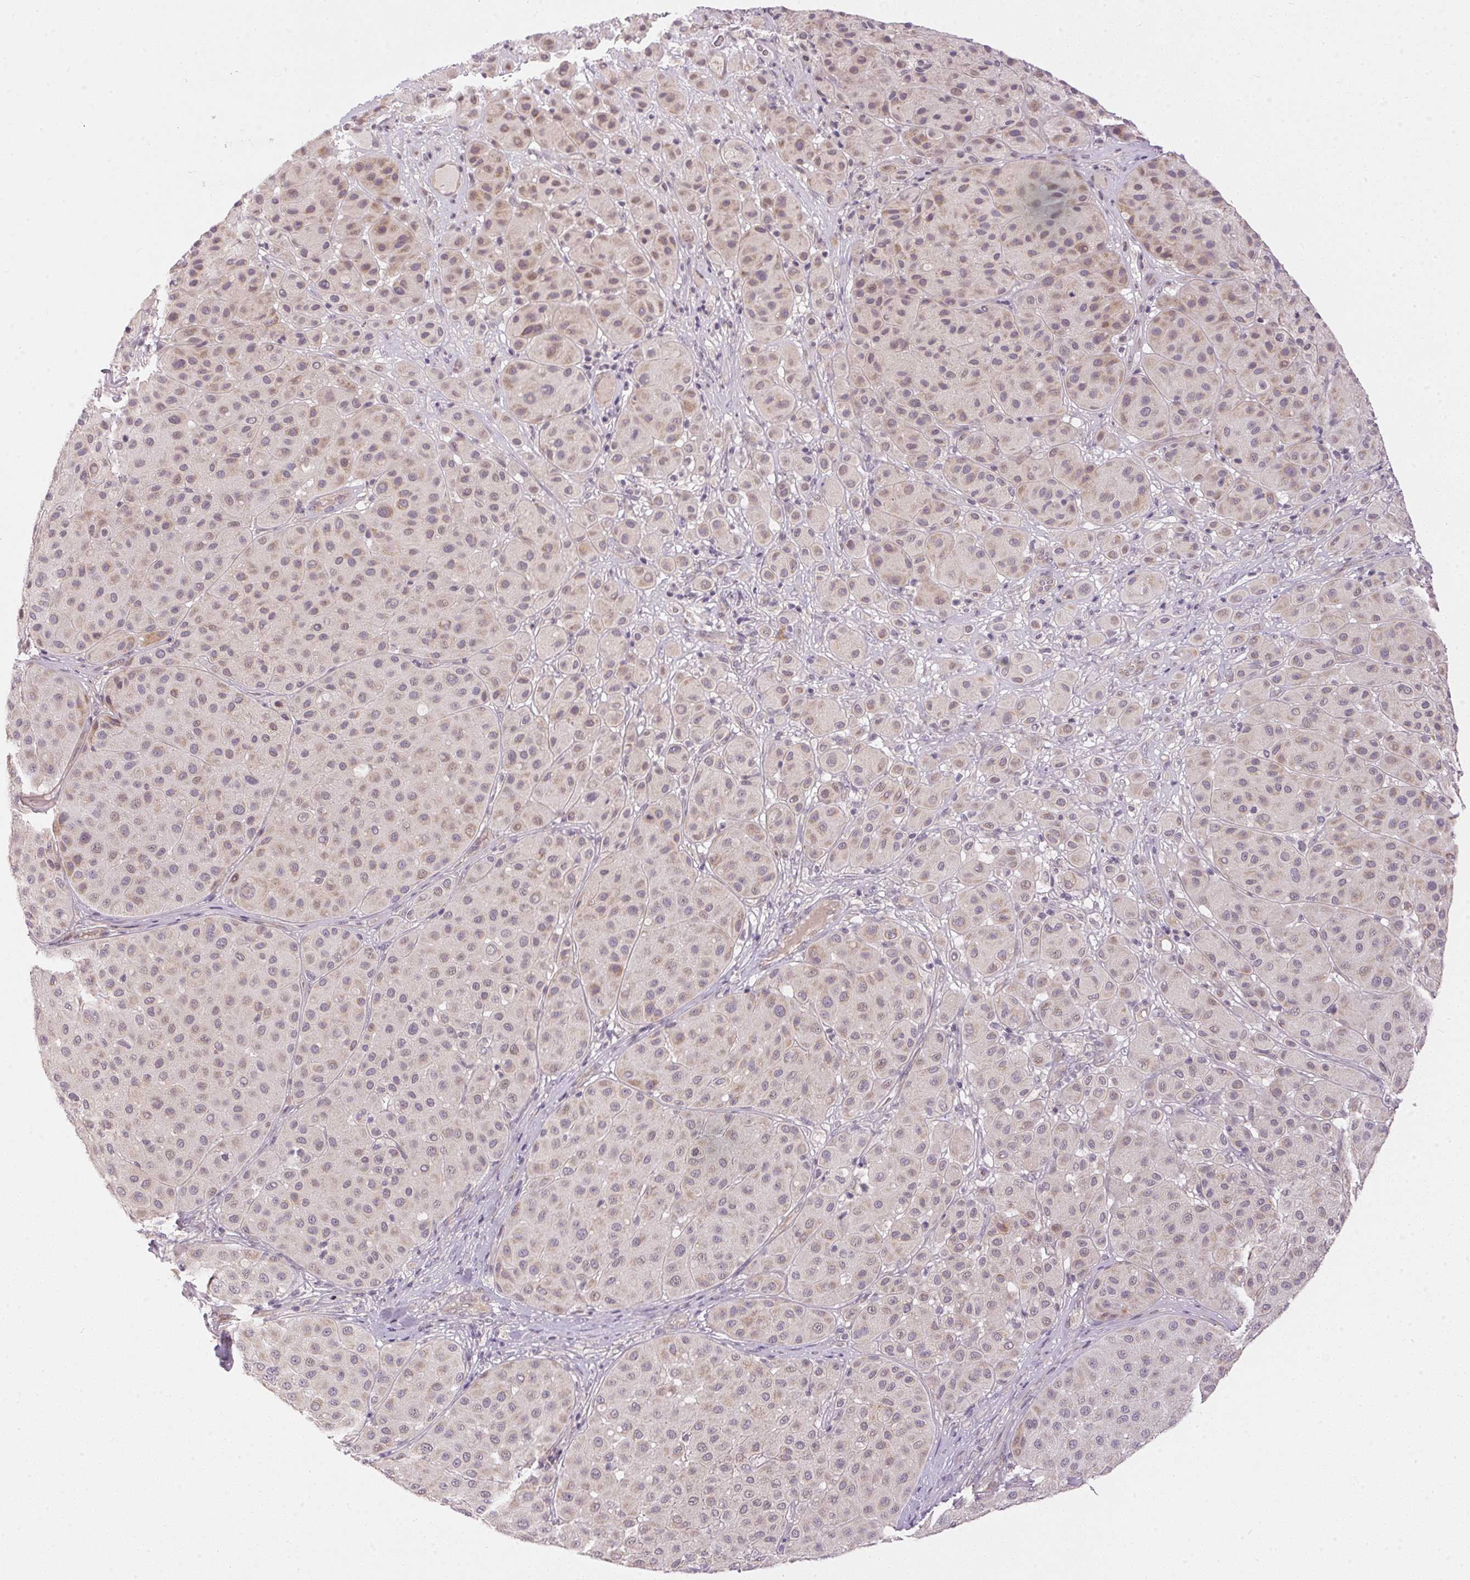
{"staining": {"intensity": "weak", "quantity": "<25%", "location": "cytoplasmic/membranous"}, "tissue": "melanoma", "cell_type": "Tumor cells", "image_type": "cancer", "snomed": [{"axis": "morphology", "description": "Malignant melanoma, Metastatic site"}, {"axis": "topography", "description": "Smooth muscle"}], "caption": "Photomicrograph shows no significant protein positivity in tumor cells of malignant melanoma (metastatic site).", "gene": "TTC23L", "patient": {"sex": "male", "age": 41}}